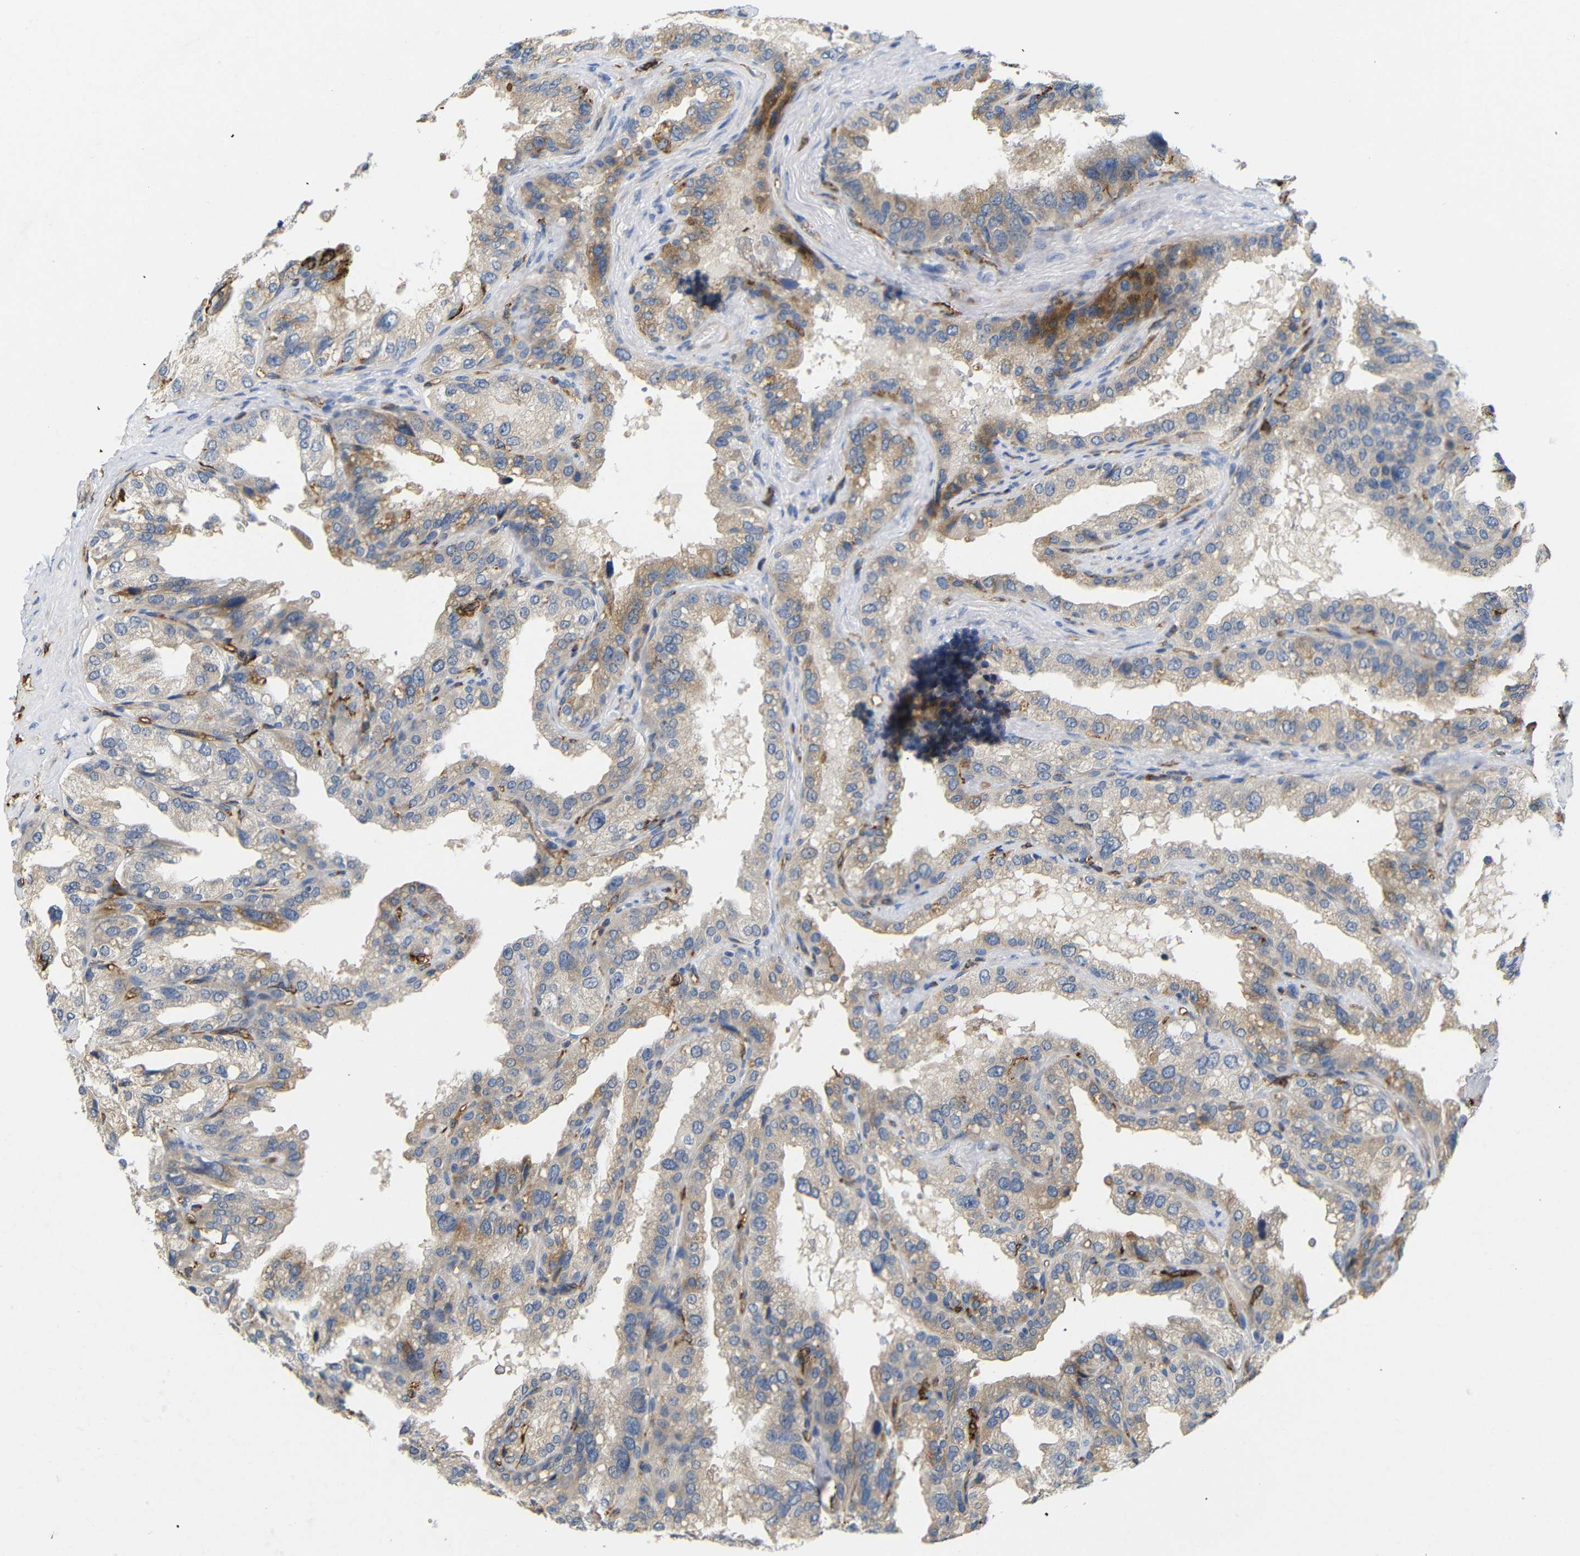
{"staining": {"intensity": "weak", "quantity": ">75%", "location": "cytoplasmic/membranous"}, "tissue": "seminal vesicle", "cell_type": "Glandular cells", "image_type": "normal", "snomed": [{"axis": "morphology", "description": "Normal tissue, NOS"}, {"axis": "topography", "description": "Seminal veicle"}], "caption": "The image exhibits immunohistochemical staining of unremarkable seminal vesicle. There is weak cytoplasmic/membranous expression is appreciated in approximately >75% of glandular cells.", "gene": "HLA", "patient": {"sex": "male", "age": 68}}